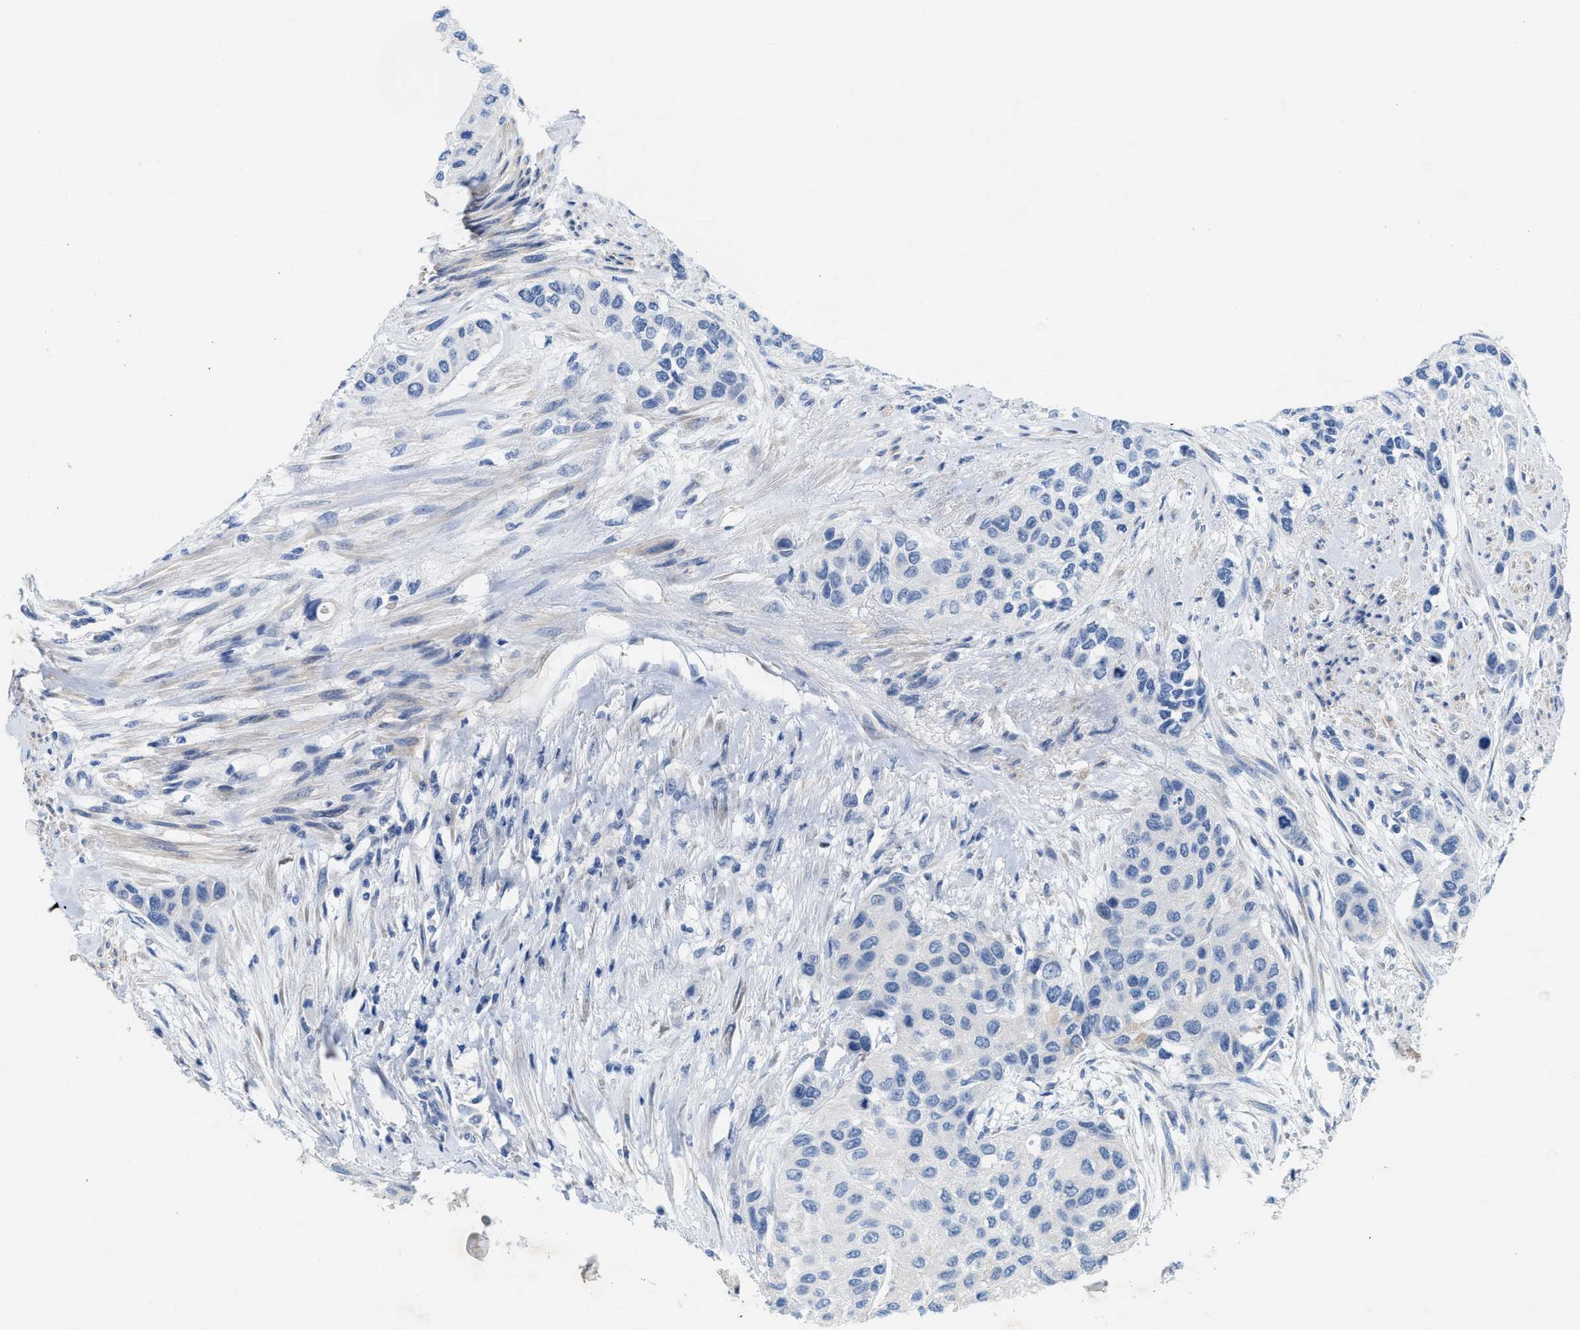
{"staining": {"intensity": "negative", "quantity": "none", "location": "none"}, "tissue": "urothelial cancer", "cell_type": "Tumor cells", "image_type": "cancer", "snomed": [{"axis": "morphology", "description": "Urothelial carcinoma, High grade"}, {"axis": "topography", "description": "Urinary bladder"}], "caption": "Urothelial carcinoma (high-grade) was stained to show a protein in brown. There is no significant expression in tumor cells.", "gene": "CPA2", "patient": {"sex": "female", "age": 56}}